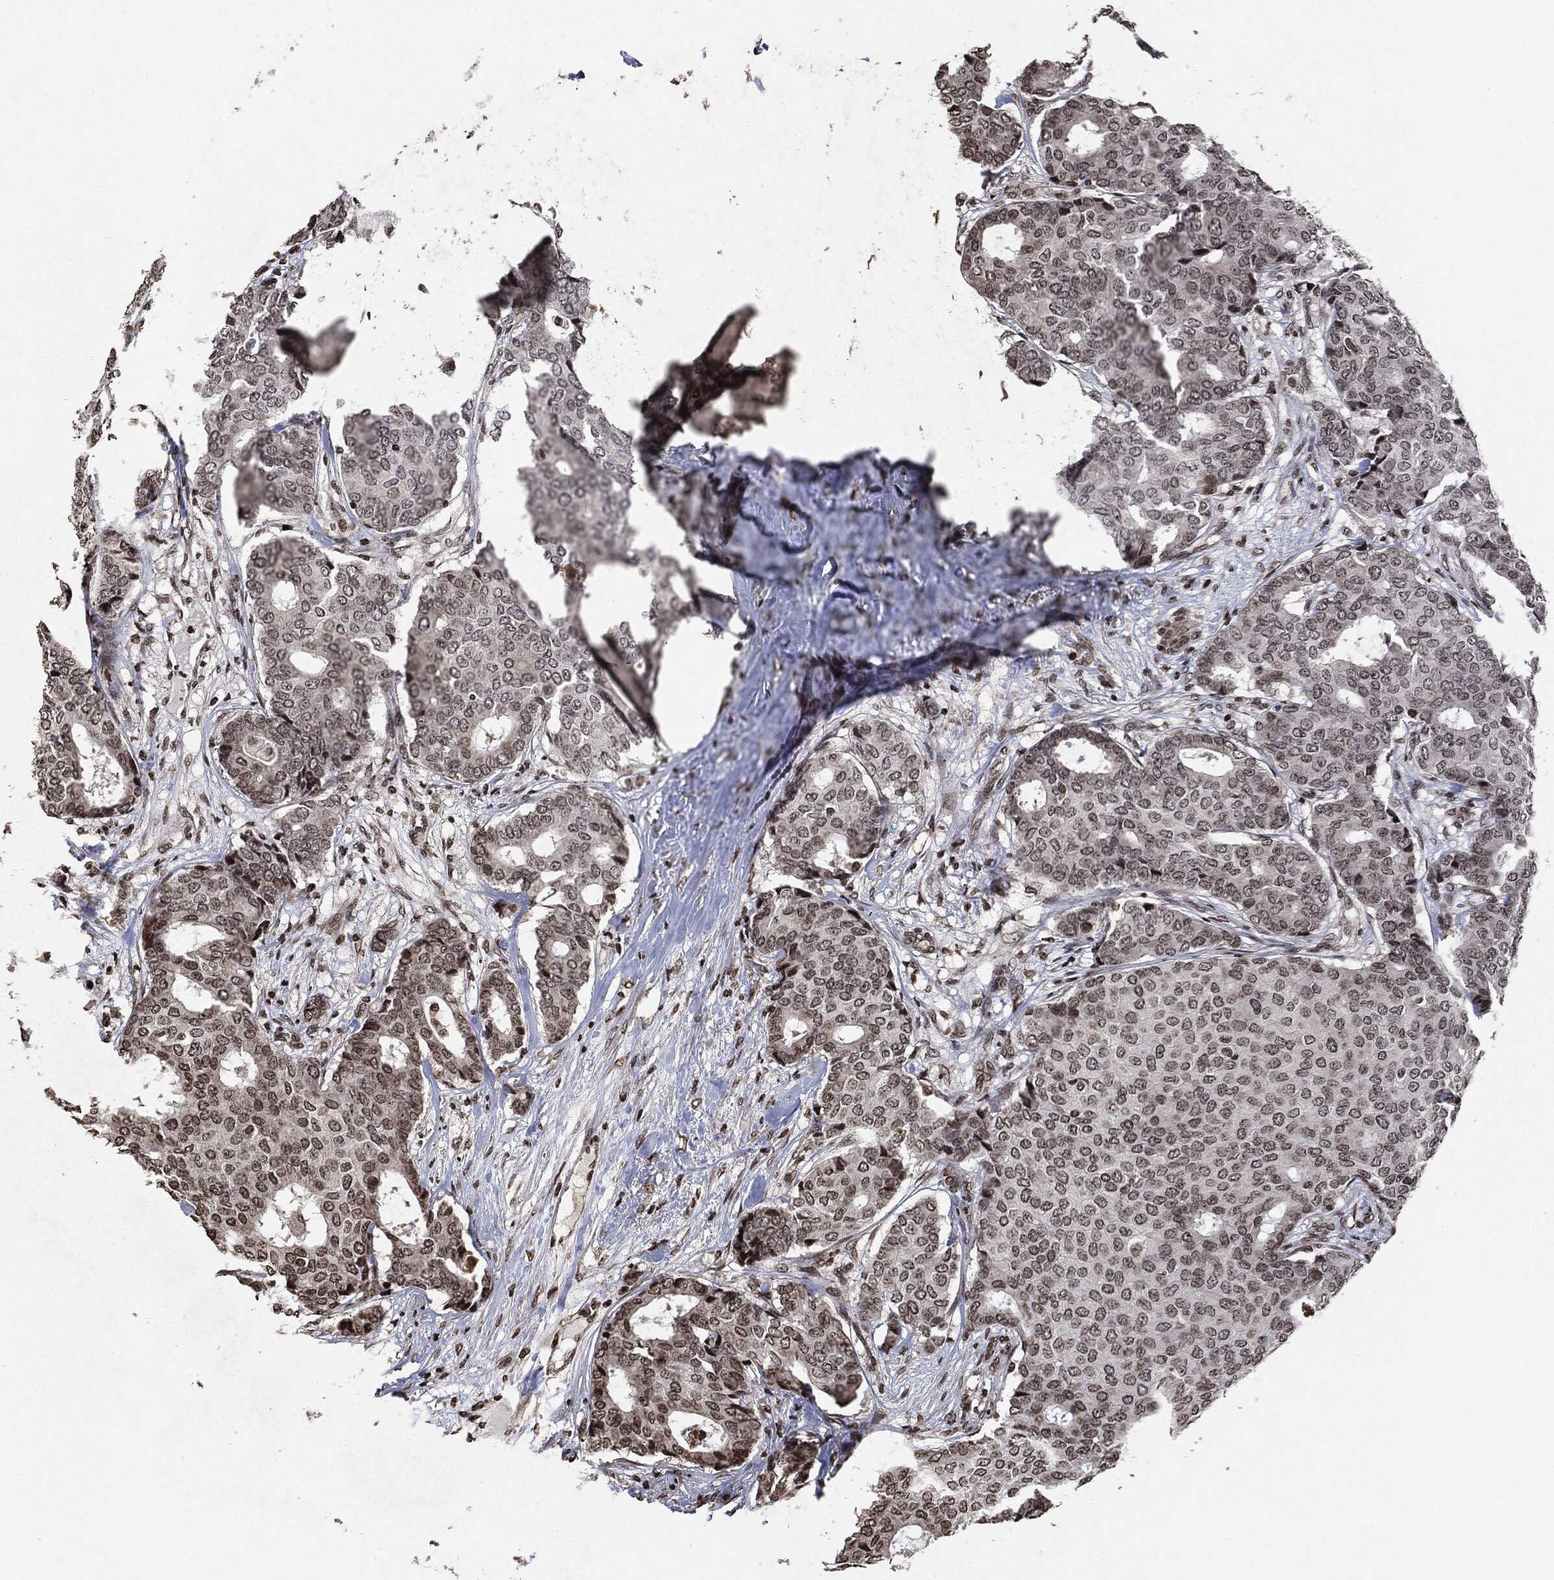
{"staining": {"intensity": "weak", "quantity": "<25%", "location": "nuclear"}, "tissue": "breast cancer", "cell_type": "Tumor cells", "image_type": "cancer", "snomed": [{"axis": "morphology", "description": "Duct carcinoma"}, {"axis": "topography", "description": "Breast"}], "caption": "Tumor cells are negative for brown protein staining in breast cancer.", "gene": "JUN", "patient": {"sex": "female", "age": 75}}